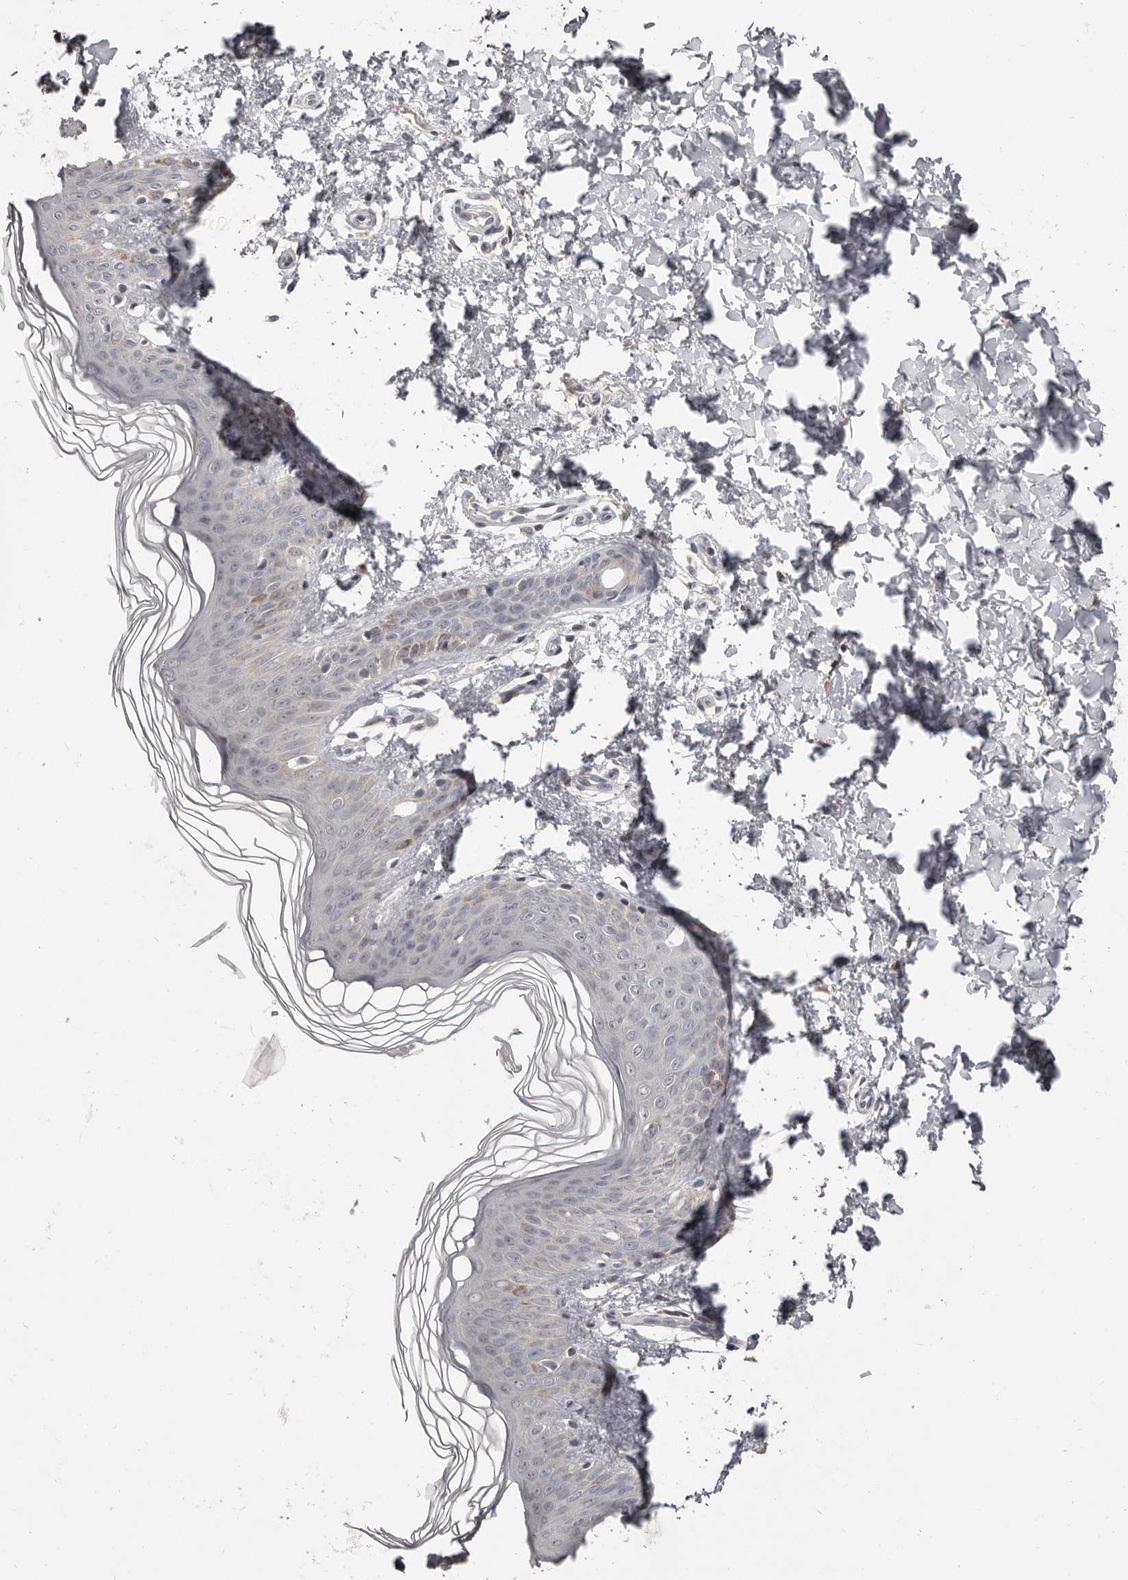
{"staining": {"intensity": "negative", "quantity": "none", "location": "none"}, "tissue": "skin", "cell_type": "Fibroblasts", "image_type": "normal", "snomed": [{"axis": "morphology", "description": "Normal tissue, NOS"}, {"axis": "morphology", "description": "Neoplasm, benign, NOS"}, {"axis": "topography", "description": "Skin"}, {"axis": "topography", "description": "Soft tissue"}], "caption": "This is an immunohistochemistry (IHC) image of unremarkable skin. There is no expression in fibroblasts.", "gene": "GPR157", "patient": {"sex": "male", "age": 26}}